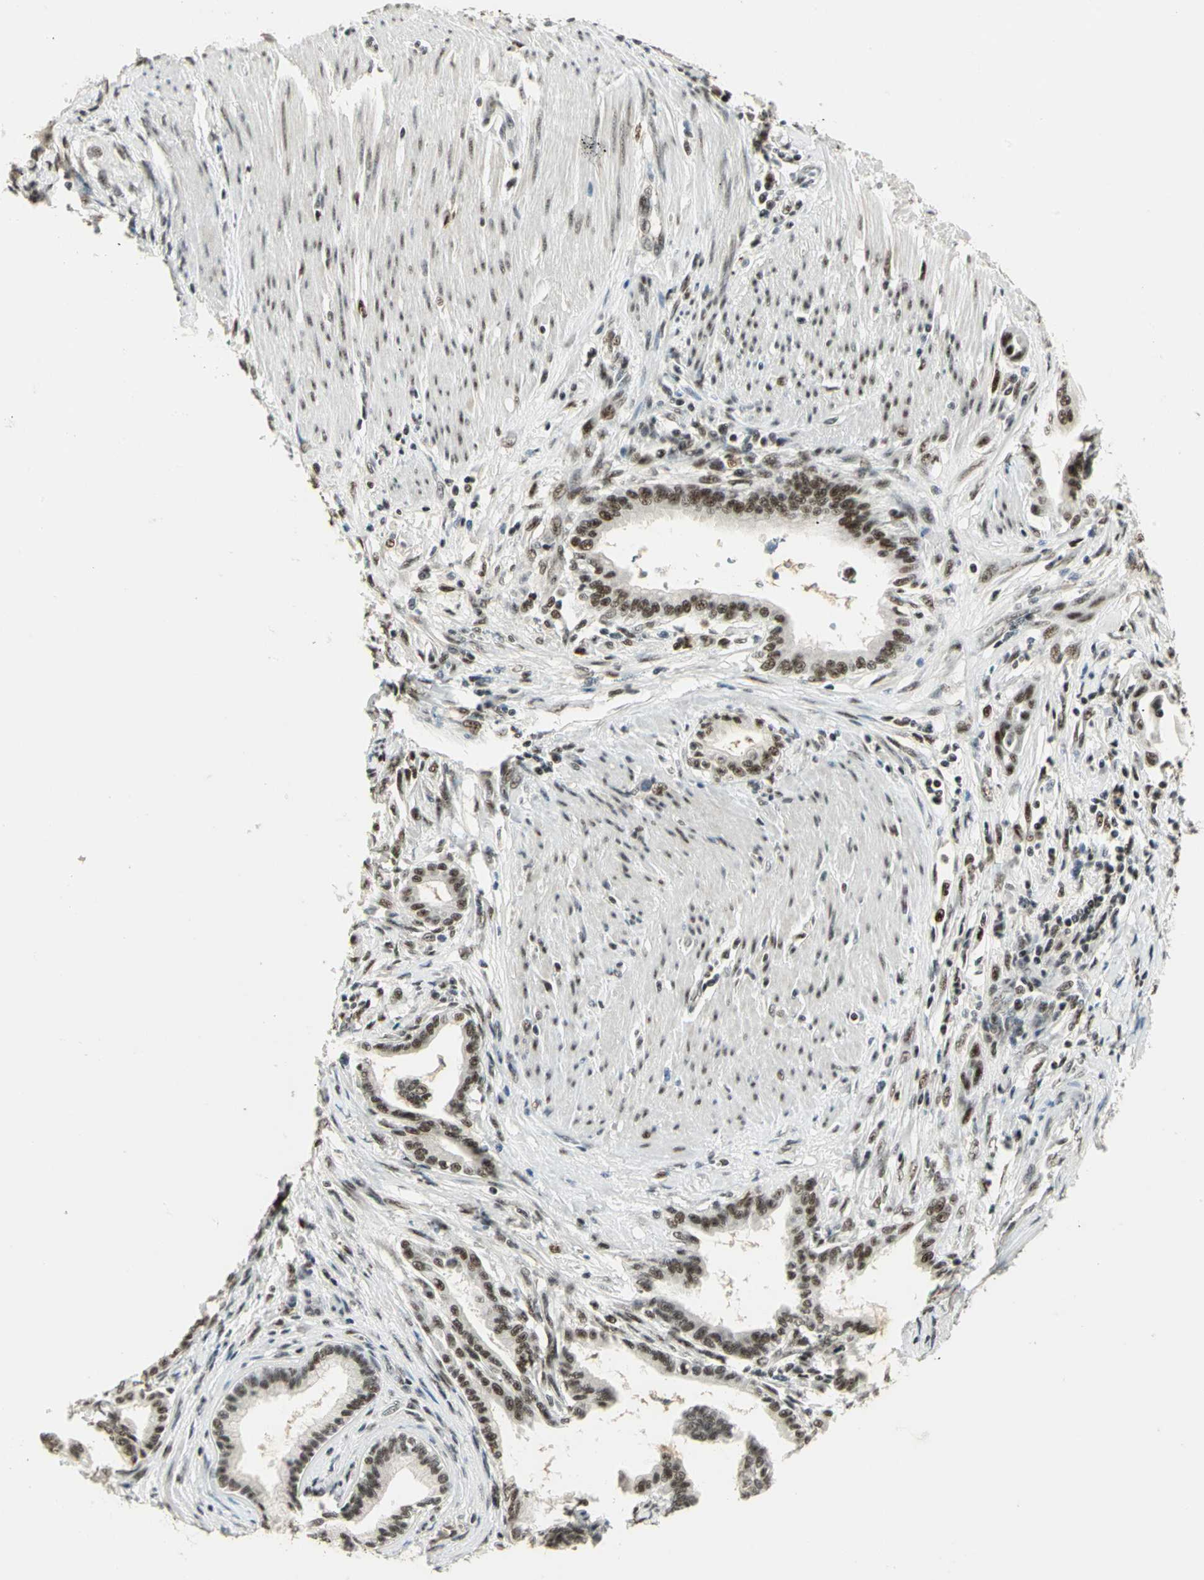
{"staining": {"intensity": "moderate", "quantity": ">75%", "location": "nuclear"}, "tissue": "pancreatic cancer", "cell_type": "Tumor cells", "image_type": "cancer", "snomed": [{"axis": "morphology", "description": "Adenocarcinoma, NOS"}, {"axis": "topography", "description": "Pancreas"}], "caption": "Pancreatic cancer (adenocarcinoma) stained with DAB (3,3'-diaminobenzidine) immunohistochemistry reveals medium levels of moderate nuclear positivity in about >75% of tumor cells.", "gene": "CCNT1", "patient": {"sex": "female", "age": 64}}